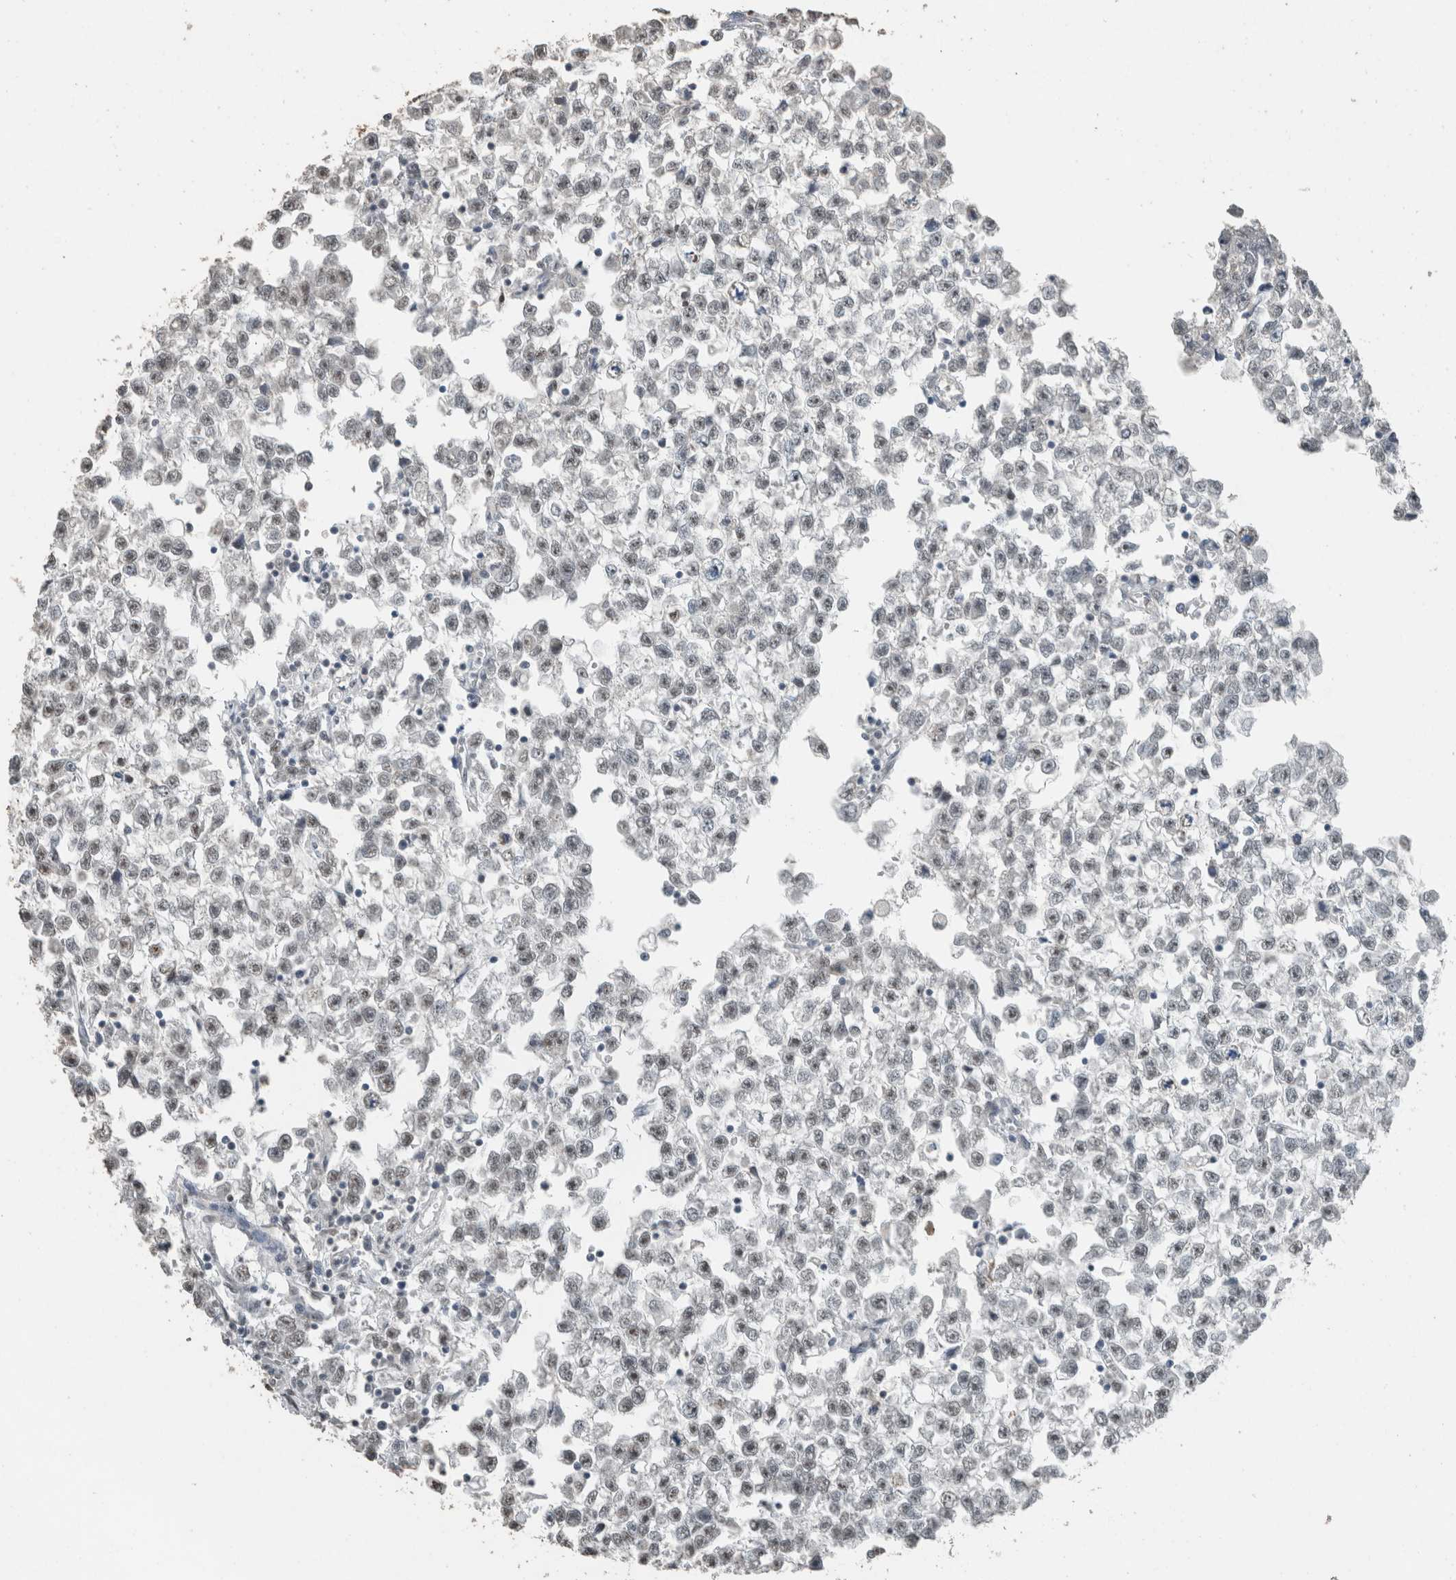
{"staining": {"intensity": "weak", "quantity": "<25%", "location": "nuclear"}, "tissue": "testis cancer", "cell_type": "Tumor cells", "image_type": "cancer", "snomed": [{"axis": "morphology", "description": "Seminoma, NOS"}, {"axis": "morphology", "description": "Carcinoma, Embryonal, NOS"}, {"axis": "topography", "description": "Testis"}], "caption": "This is an IHC photomicrograph of human testis cancer (embryonal carcinoma). There is no staining in tumor cells.", "gene": "ACVR2B", "patient": {"sex": "male", "age": 51}}